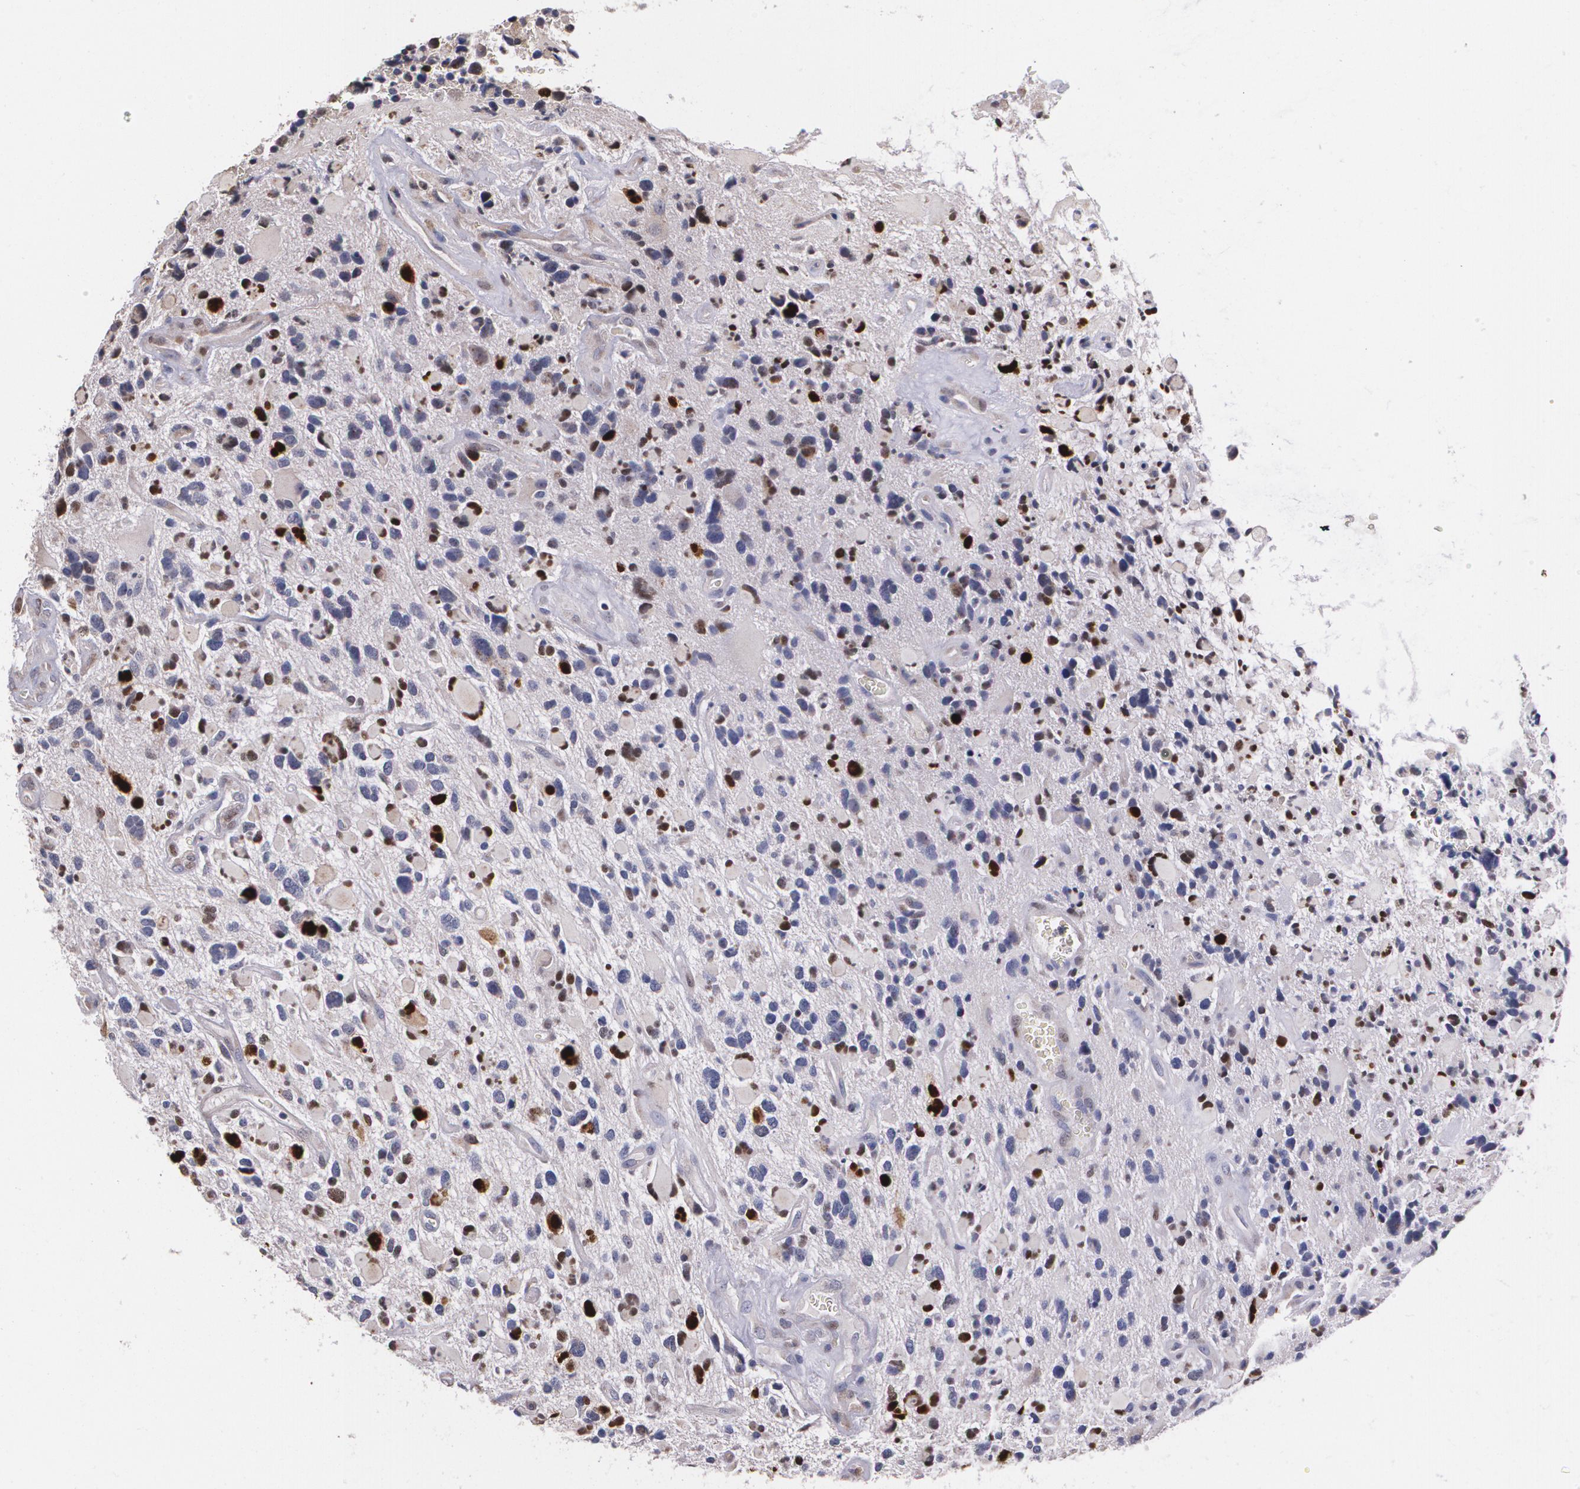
{"staining": {"intensity": "strong", "quantity": "<25%", "location": "nuclear"}, "tissue": "glioma", "cell_type": "Tumor cells", "image_type": "cancer", "snomed": [{"axis": "morphology", "description": "Glioma, malignant, High grade"}, {"axis": "topography", "description": "Brain"}], "caption": "High-grade glioma (malignant) was stained to show a protein in brown. There is medium levels of strong nuclear positivity in about <25% of tumor cells. The protein is stained brown, and the nuclei are stained in blue (DAB (3,3'-diaminobenzidine) IHC with brightfield microscopy, high magnification).", "gene": "ATF3", "patient": {"sex": "female", "age": 37}}